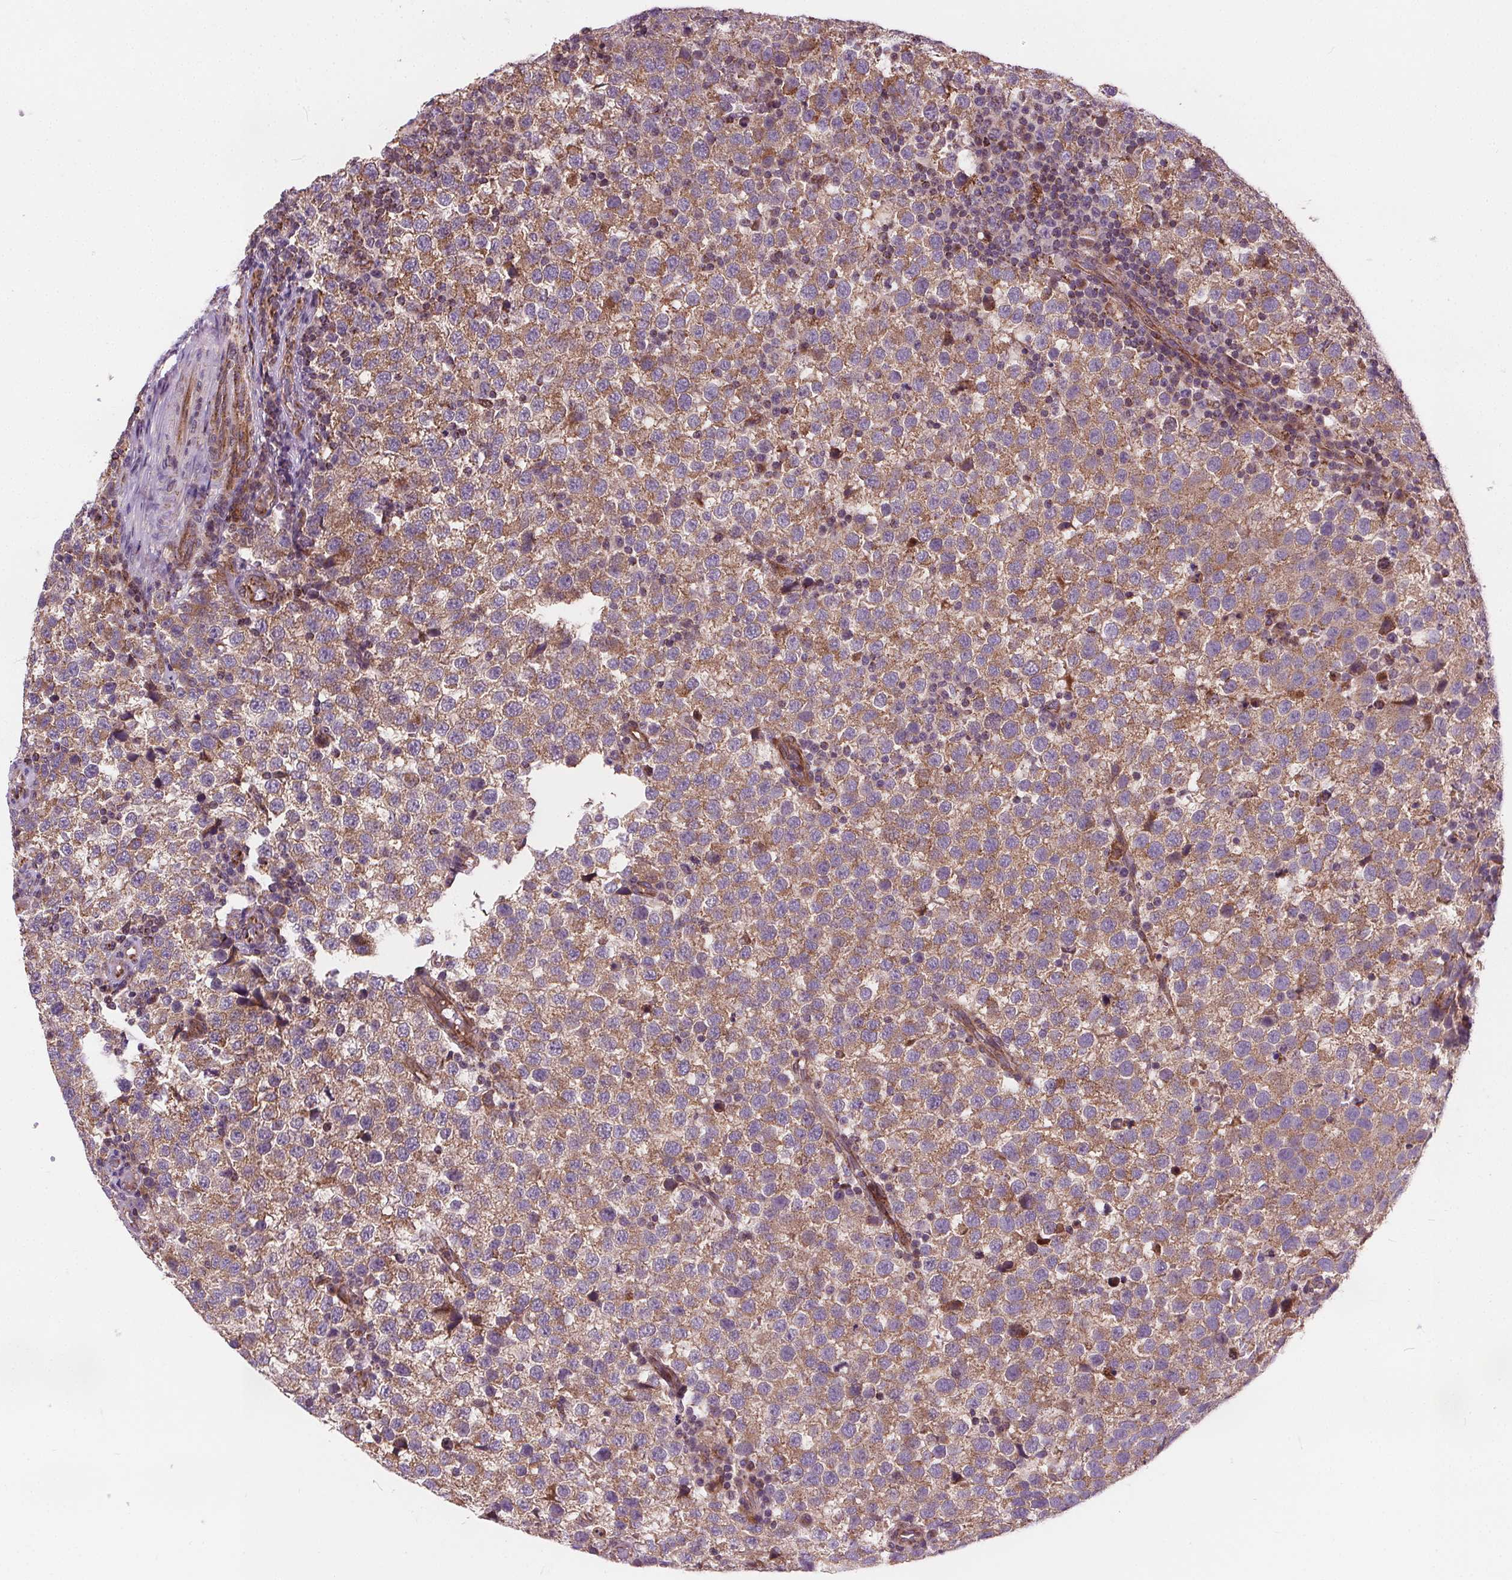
{"staining": {"intensity": "moderate", "quantity": "25%-75%", "location": "cytoplasmic/membranous"}, "tissue": "testis cancer", "cell_type": "Tumor cells", "image_type": "cancer", "snomed": [{"axis": "morphology", "description": "Seminoma, NOS"}, {"axis": "topography", "description": "Testis"}], "caption": "Immunohistochemical staining of testis cancer displays medium levels of moderate cytoplasmic/membranous protein expression in approximately 25%-75% of tumor cells.", "gene": "GOLT1B", "patient": {"sex": "male", "age": 34}}